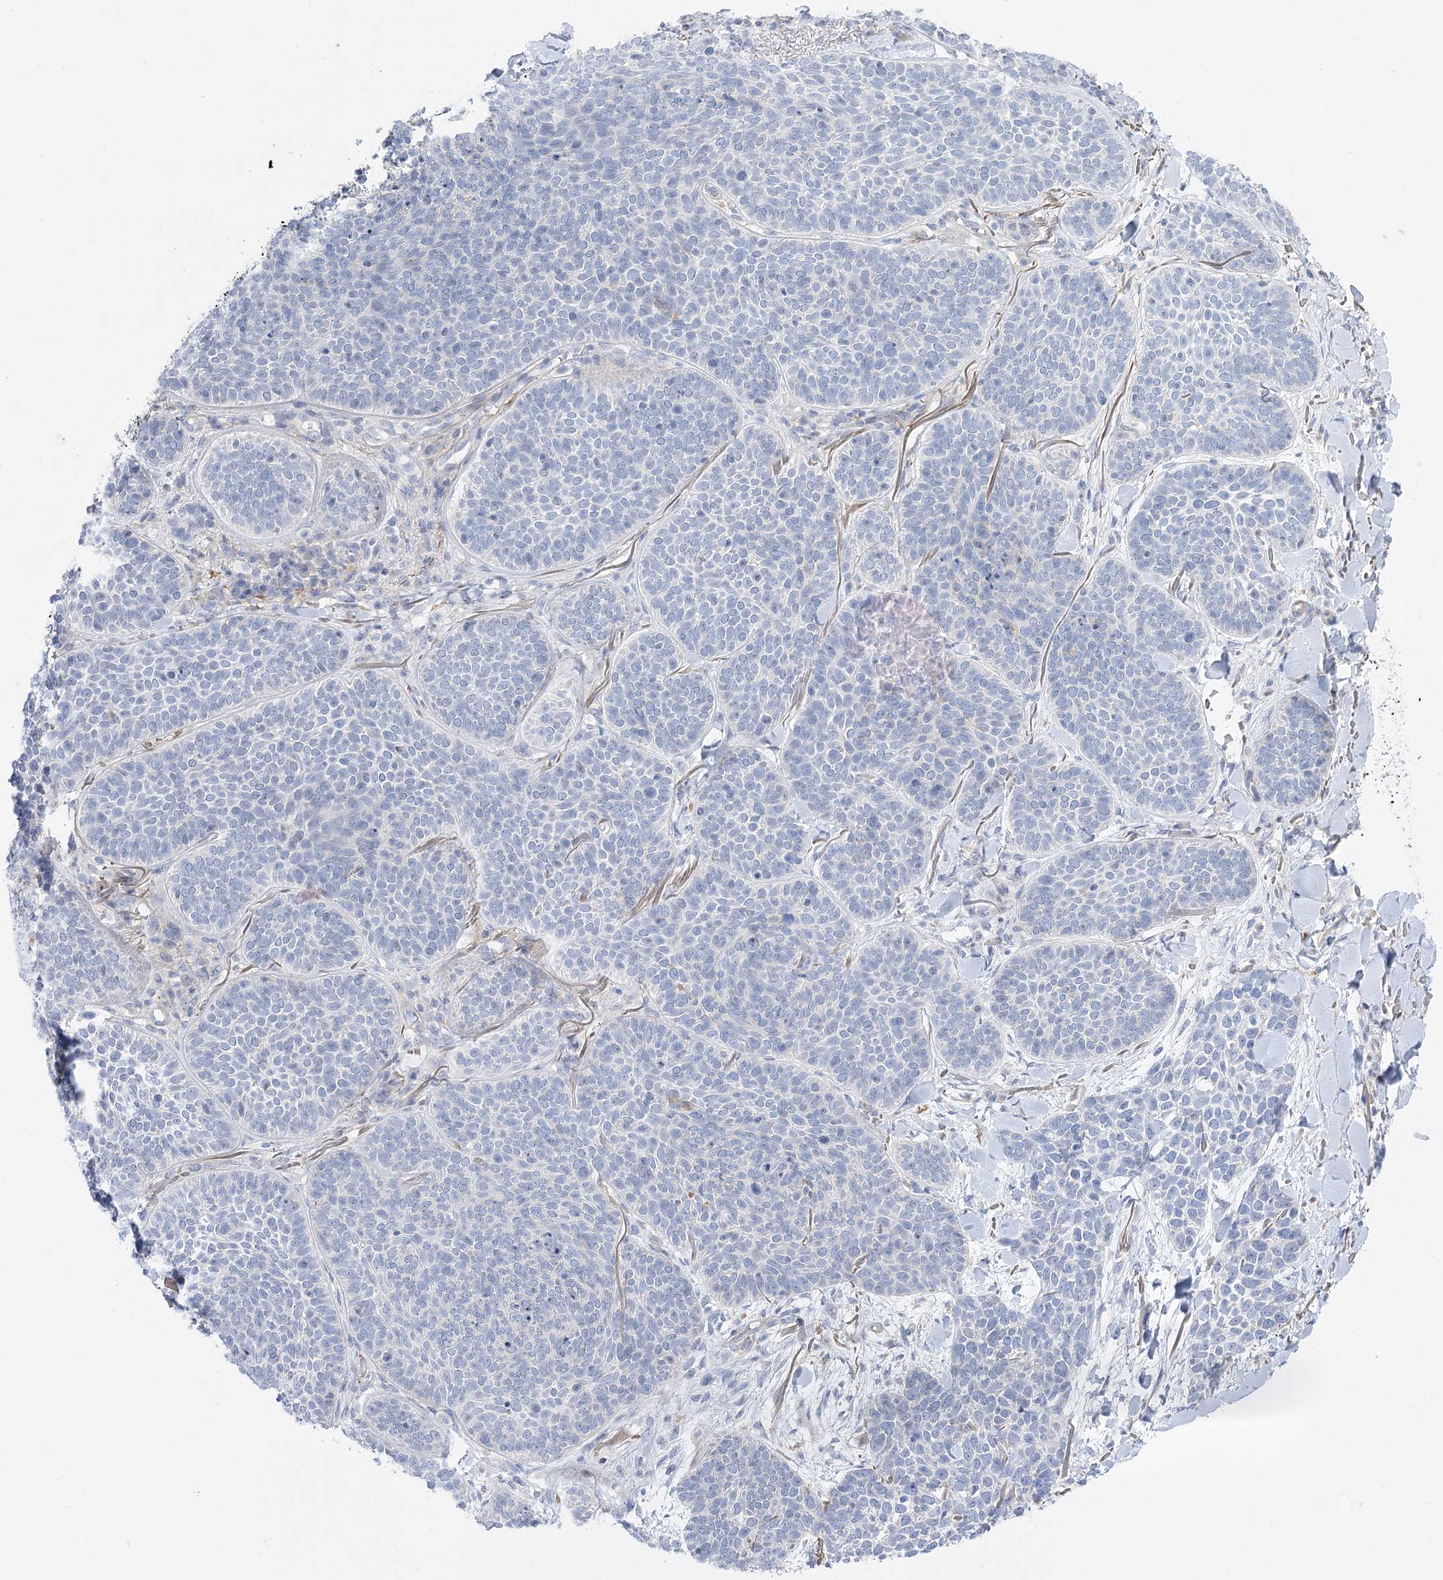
{"staining": {"intensity": "negative", "quantity": "none", "location": "none"}, "tissue": "skin cancer", "cell_type": "Tumor cells", "image_type": "cancer", "snomed": [{"axis": "morphology", "description": "Basal cell carcinoma"}, {"axis": "topography", "description": "Skin"}], "caption": "High power microscopy micrograph of an immunohistochemistry histopathology image of skin cancer (basal cell carcinoma), revealing no significant positivity in tumor cells.", "gene": "SCN11A", "patient": {"sex": "male", "age": 85}}